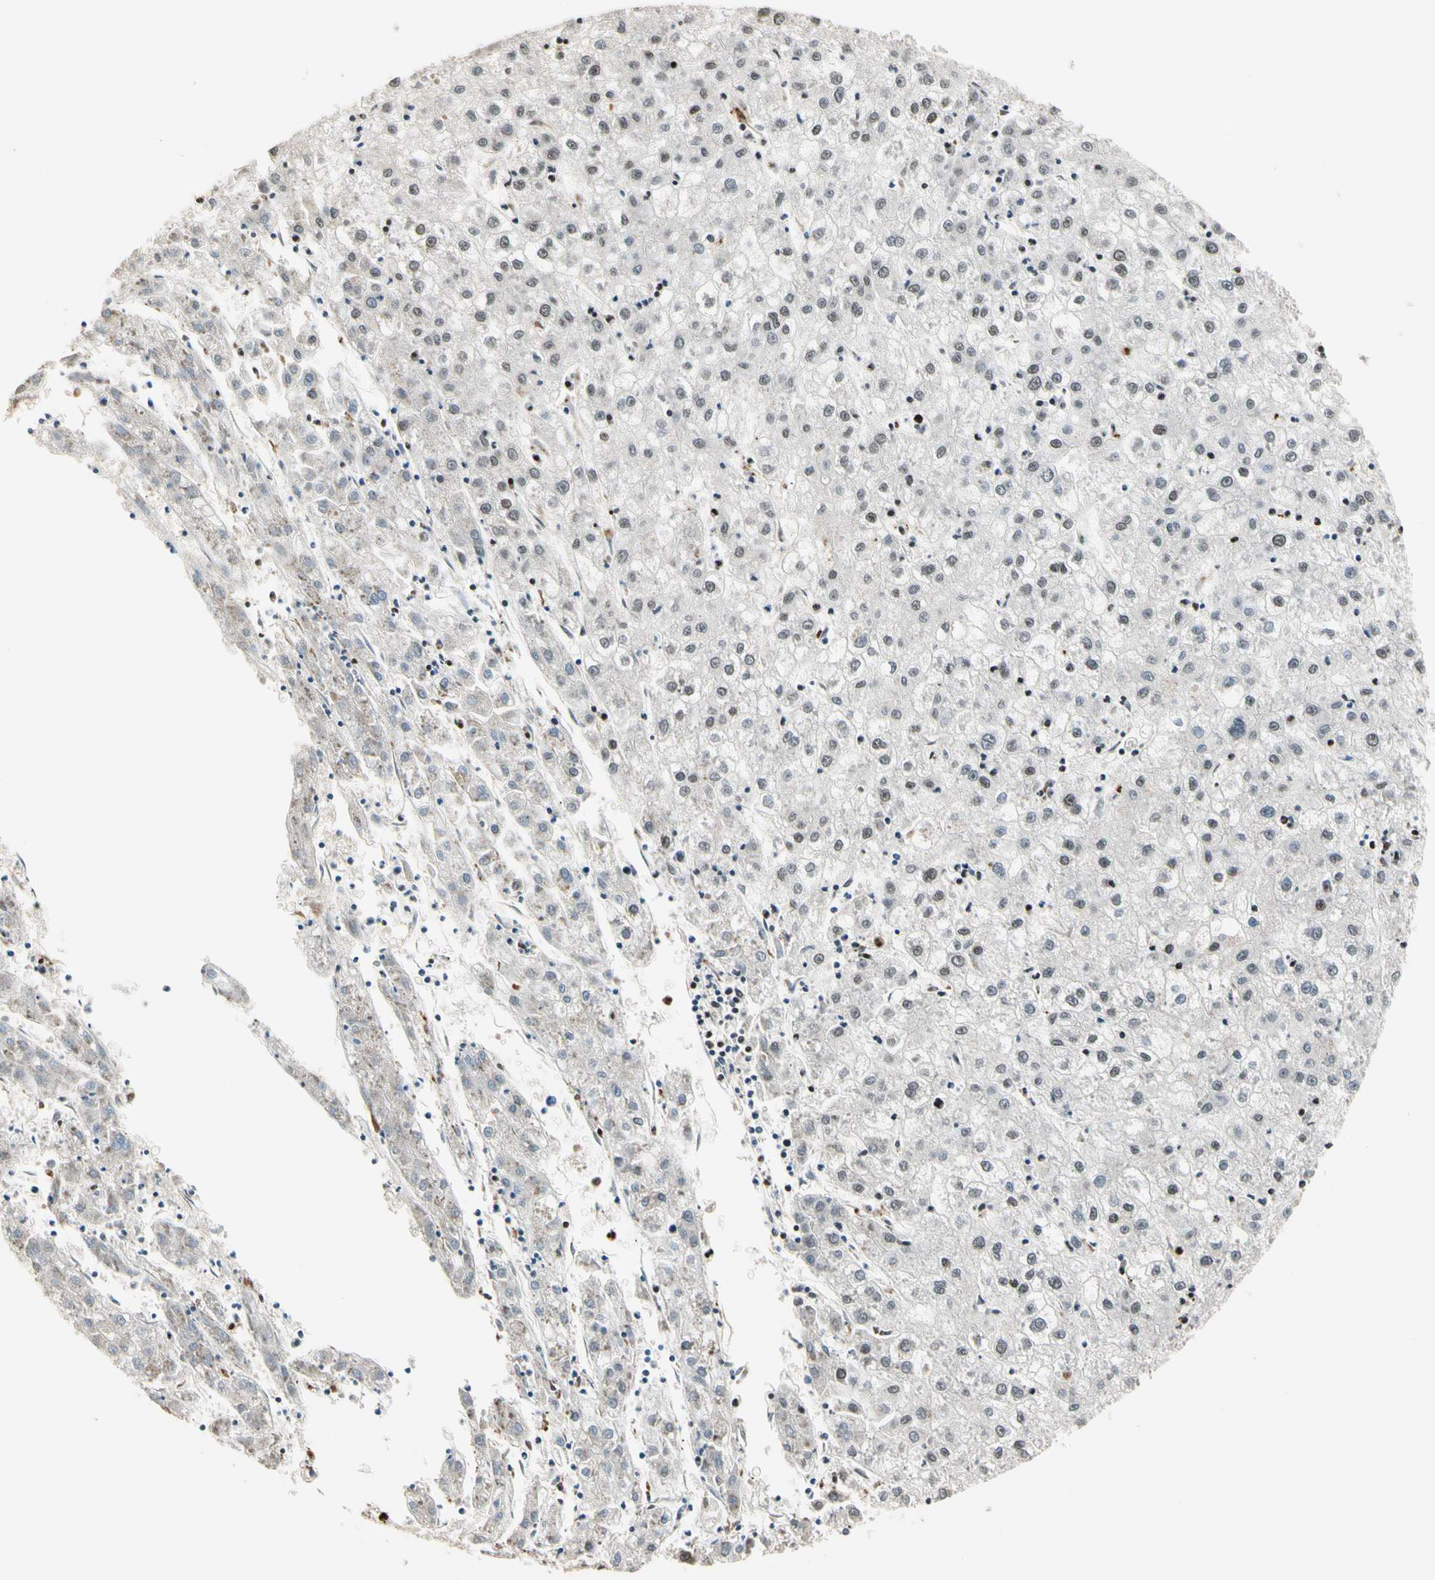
{"staining": {"intensity": "weak", "quantity": "<25%", "location": "nuclear"}, "tissue": "liver cancer", "cell_type": "Tumor cells", "image_type": "cancer", "snomed": [{"axis": "morphology", "description": "Carcinoma, Hepatocellular, NOS"}, {"axis": "topography", "description": "Liver"}], "caption": "Photomicrograph shows no protein positivity in tumor cells of liver cancer tissue. The staining is performed using DAB brown chromogen with nuclei counter-stained in using hematoxylin.", "gene": "TSHZ3", "patient": {"sex": "male", "age": 72}}